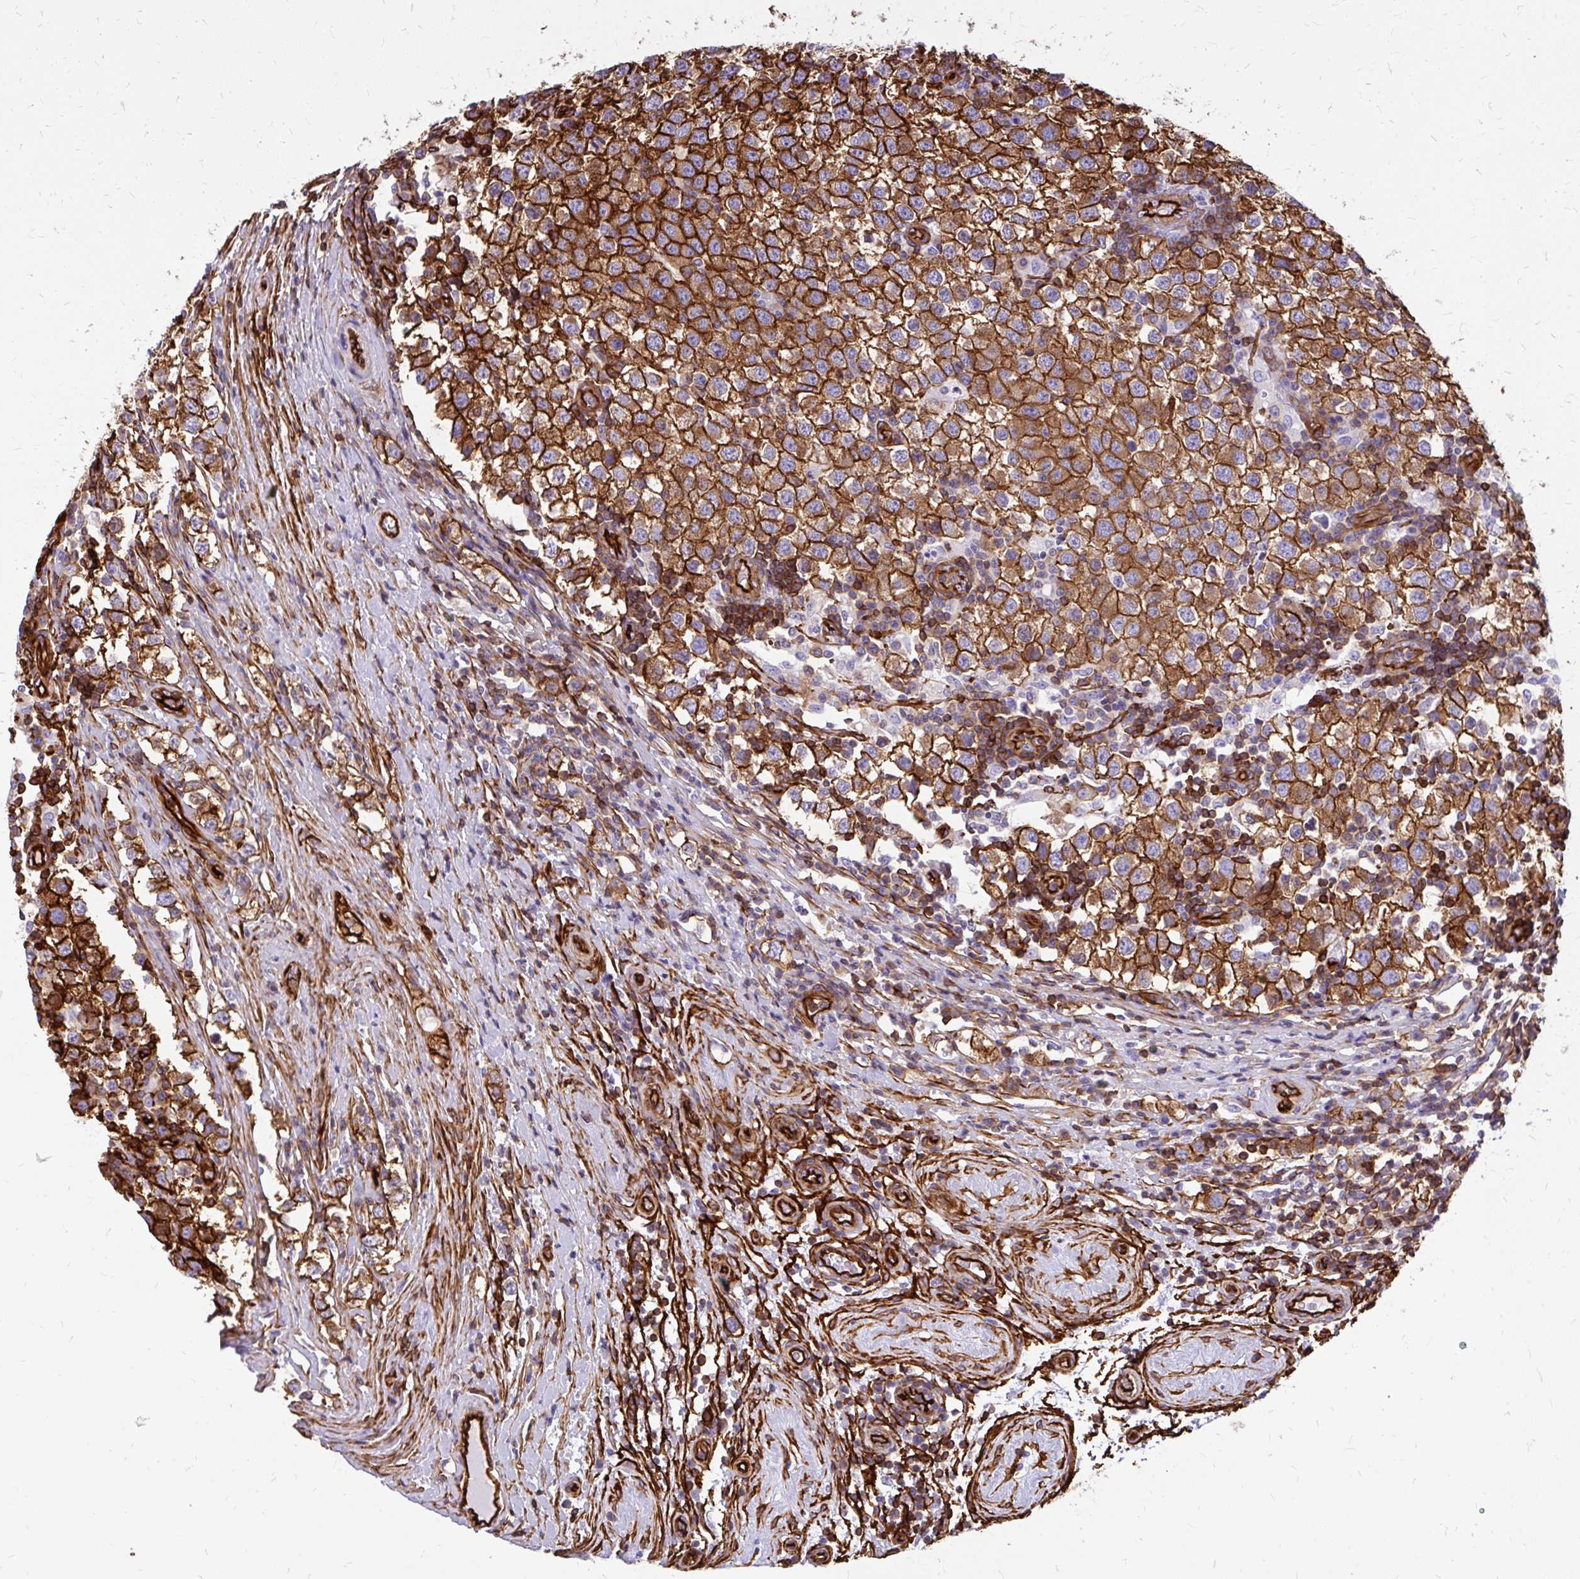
{"staining": {"intensity": "strong", "quantity": ">75%", "location": "cytoplasmic/membranous"}, "tissue": "testis cancer", "cell_type": "Tumor cells", "image_type": "cancer", "snomed": [{"axis": "morphology", "description": "Seminoma, NOS"}, {"axis": "topography", "description": "Testis"}], "caption": "A micrograph showing strong cytoplasmic/membranous positivity in about >75% of tumor cells in testis cancer (seminoma), as visualized by brown immunohistochemical staining.", "gene": "MAP1LC3B", "patient": {"sex": "male", "age": 34}}